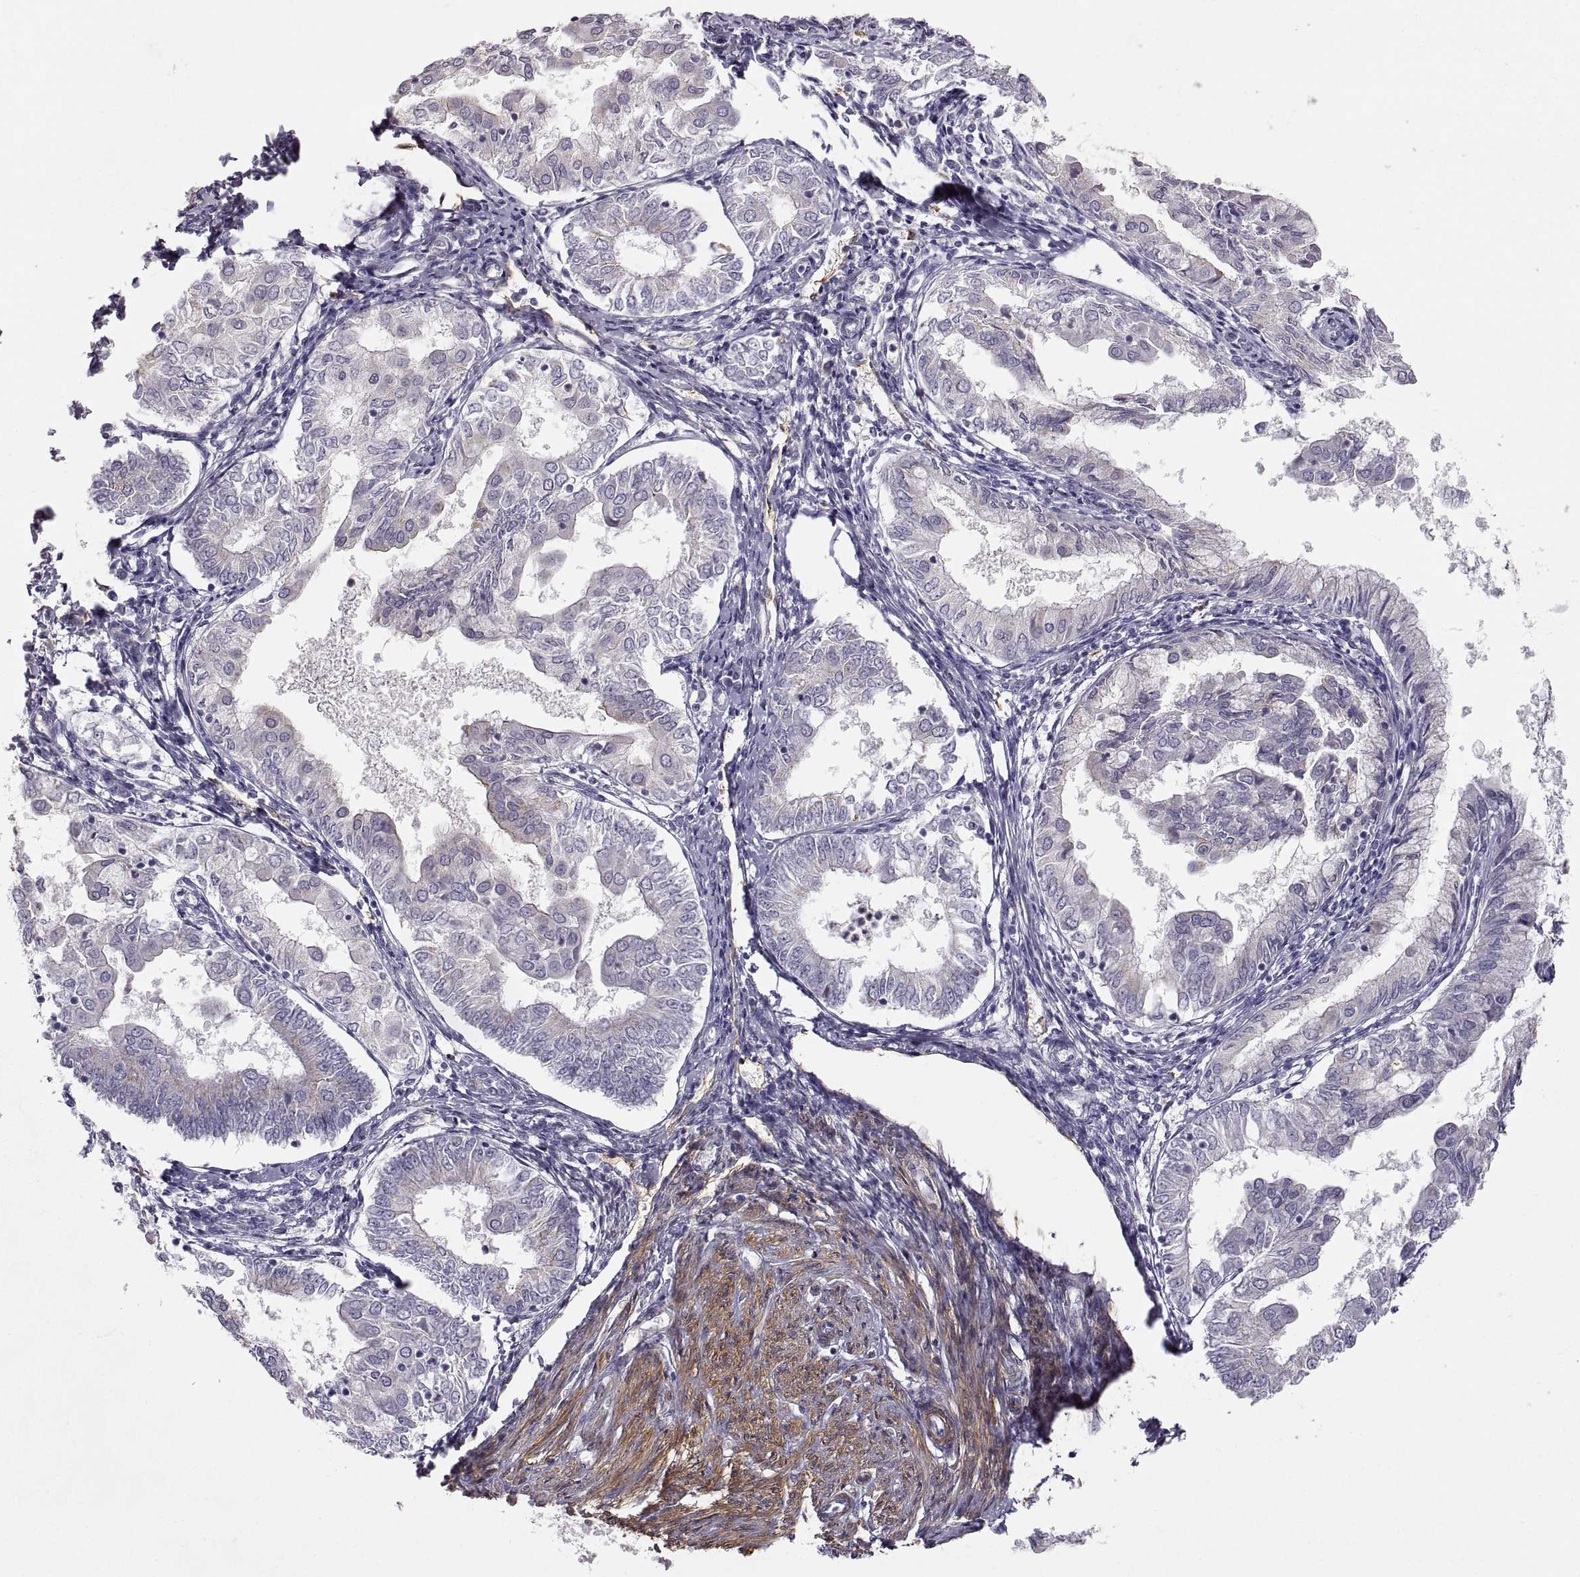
{"staining": {"intensity": "negative", "quantity": "none", "location": "none"}, "tissue": "endometrial cancer", "cell_type": "Tumor cells", "image_type": "cancer", "snomed": [{"axis": "morphology", "description": "Adenocarcinoma, NOS"}, {"axis": "topography", "description": "Endometrium"}], "caption": "There is no significant expression in tumor cells of endometrial cancer.", "gene": "PGM5", "patient": {"sex": "female", "age": 68}}